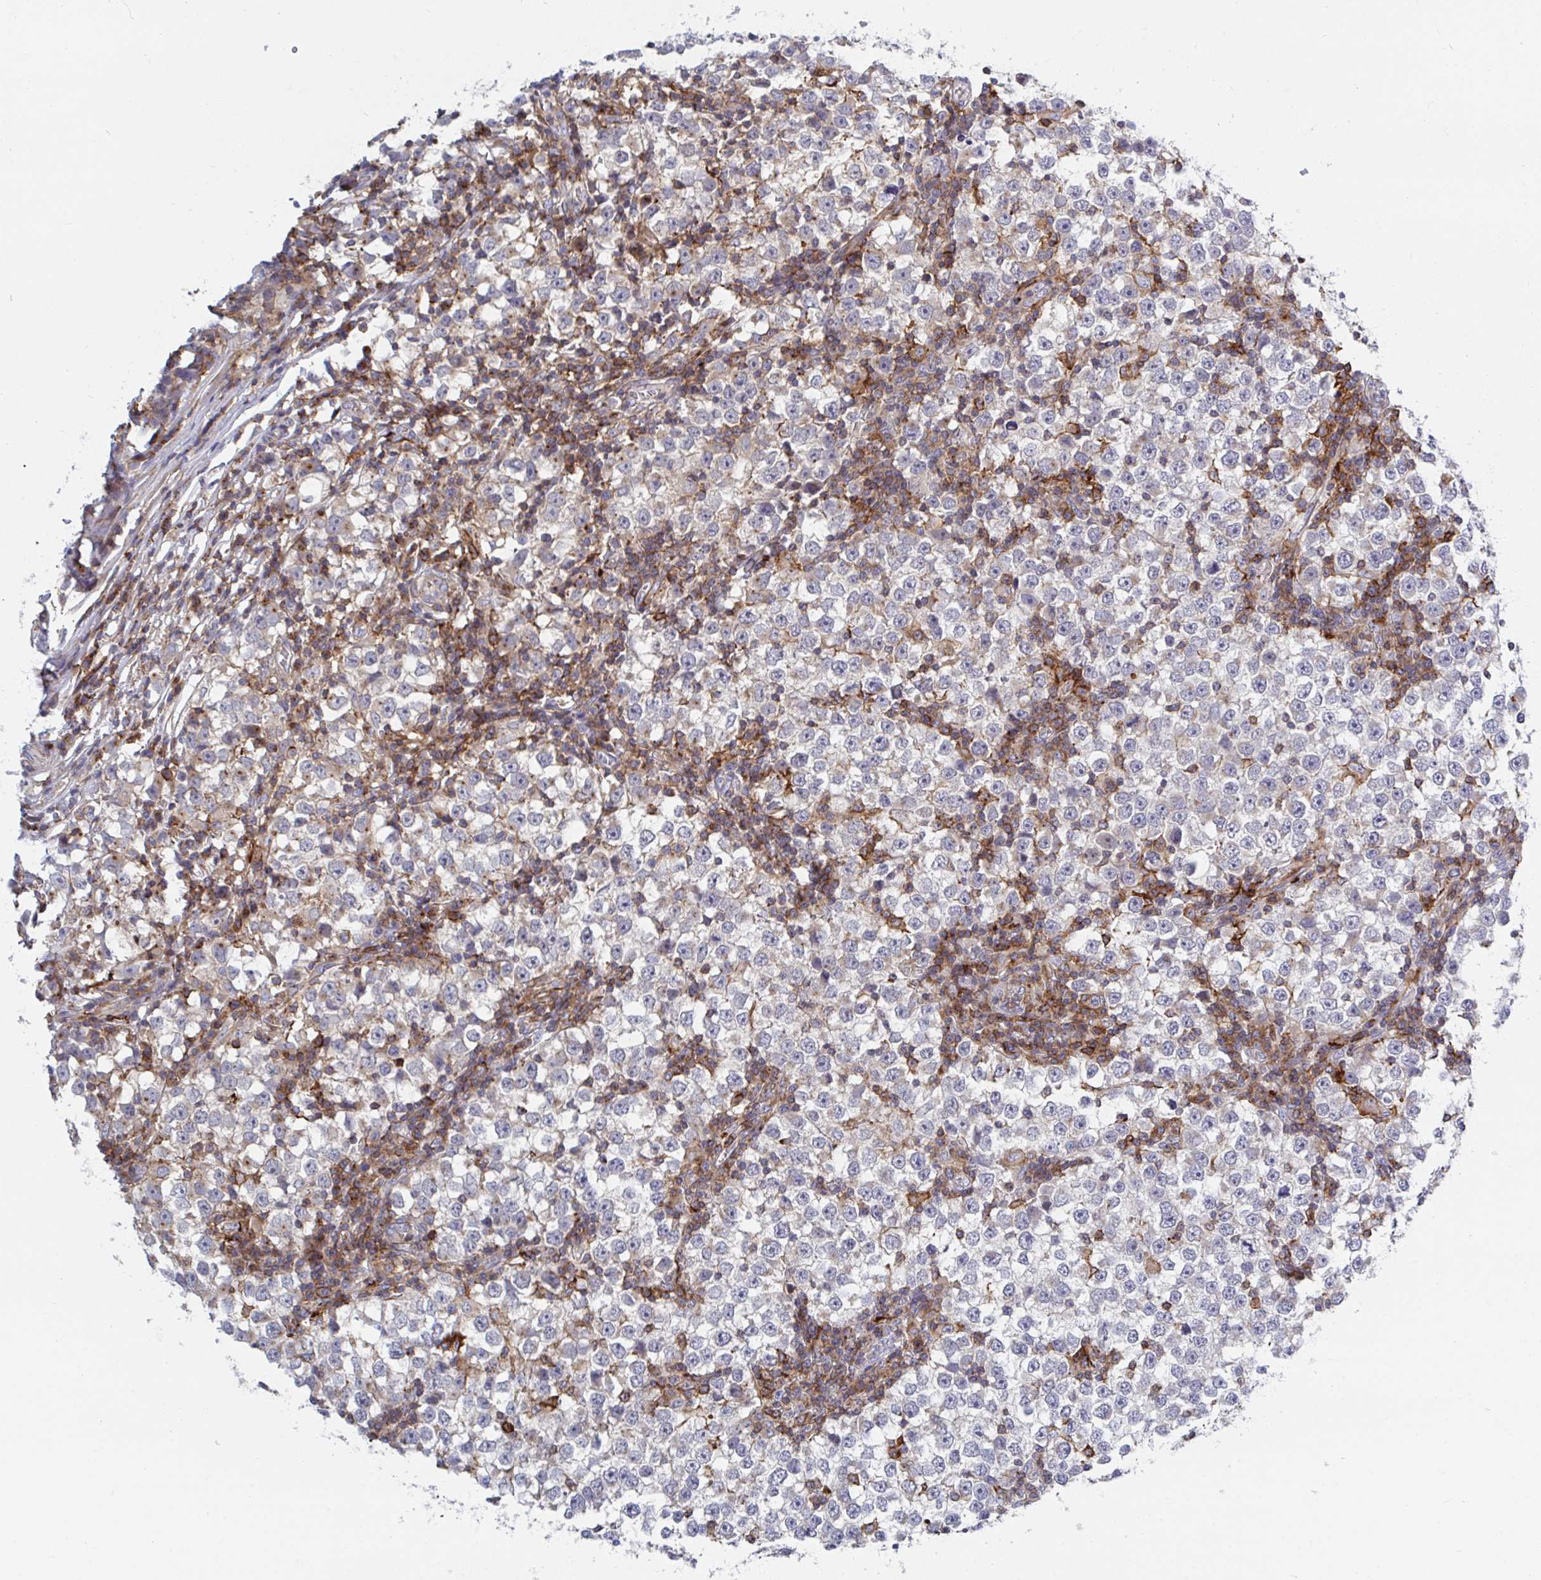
{"staining": {"intensity": "weak", "quantity": "<25%", "location": "cytoplasmic/membranous"}, "tissue": "testis cancer", "cell_type": "Tumor cells", "image_type": "cancer", "snomed": [{"axis": "morphology", "description": "Seminoma, NOS"}, {"axis": "topography", "description": "Testis"}], "caption": "Protein analysis of testis seminoma shows no significant expression in tumor cells.", "gene": "FRMD3", "patient": {"sex": "male", "age": 65}}